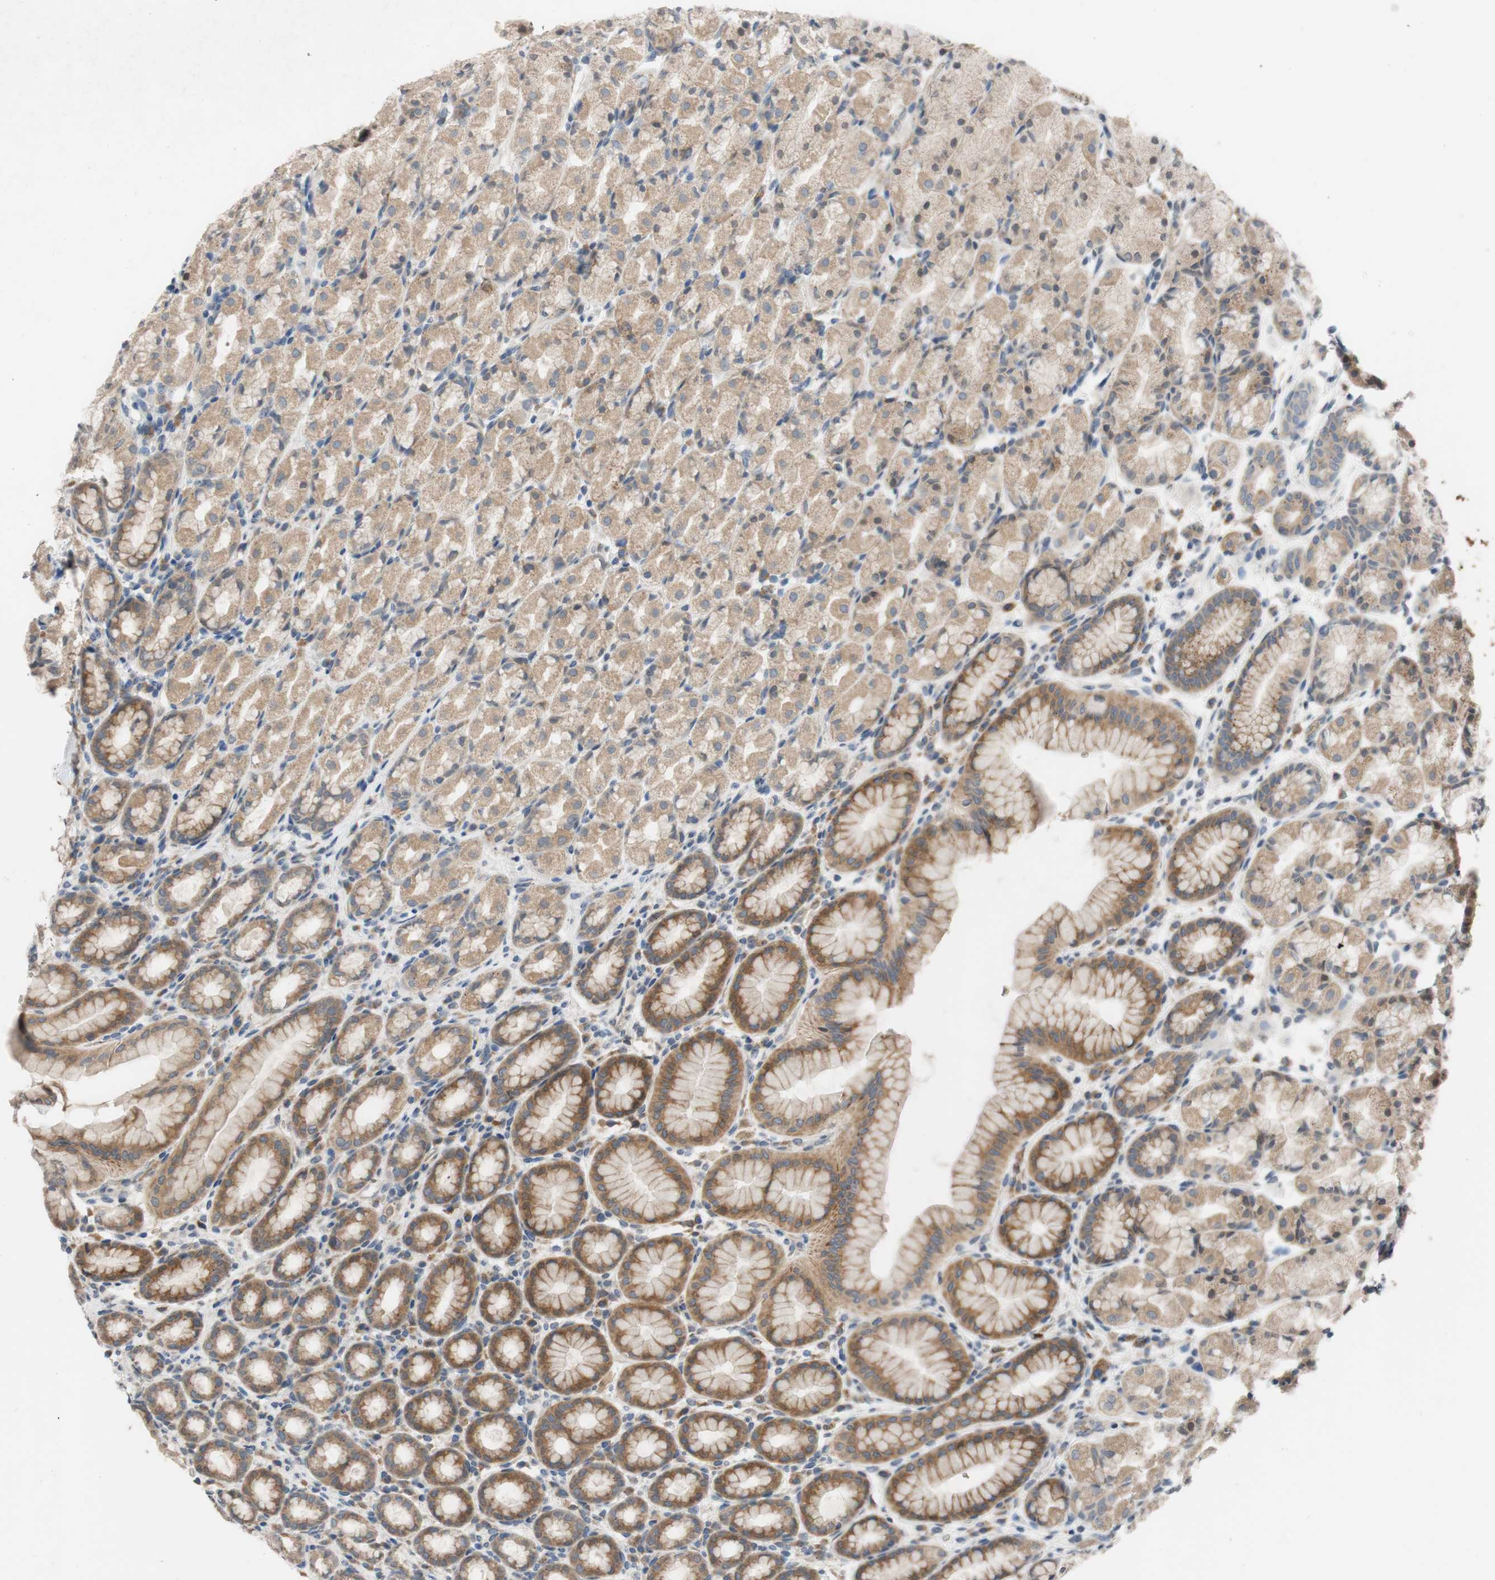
{"staining": {"intensity": "moderate", "quantity": ">75%", "location": "cytoplasmic/membranous"}, "tissue": "stomach", "cell_type": "Glandular cells", "image_type": "normal", "snomed": [{"axis": "morphology", "description": "Normal tissue, NOS"}, {"axis": "topography", "description": "Stomach, upper"}], "caption": "Moderate cytoplasmic/membranous staining is seen in approximately >75% of glandular cells in benign stomach. (DAB (3,3'-diaminobenzidine) = brown stain, brightfield microscopy at high magnification).", "gene": "ADD2", "patient": {"sex": "male", "age": 68}}